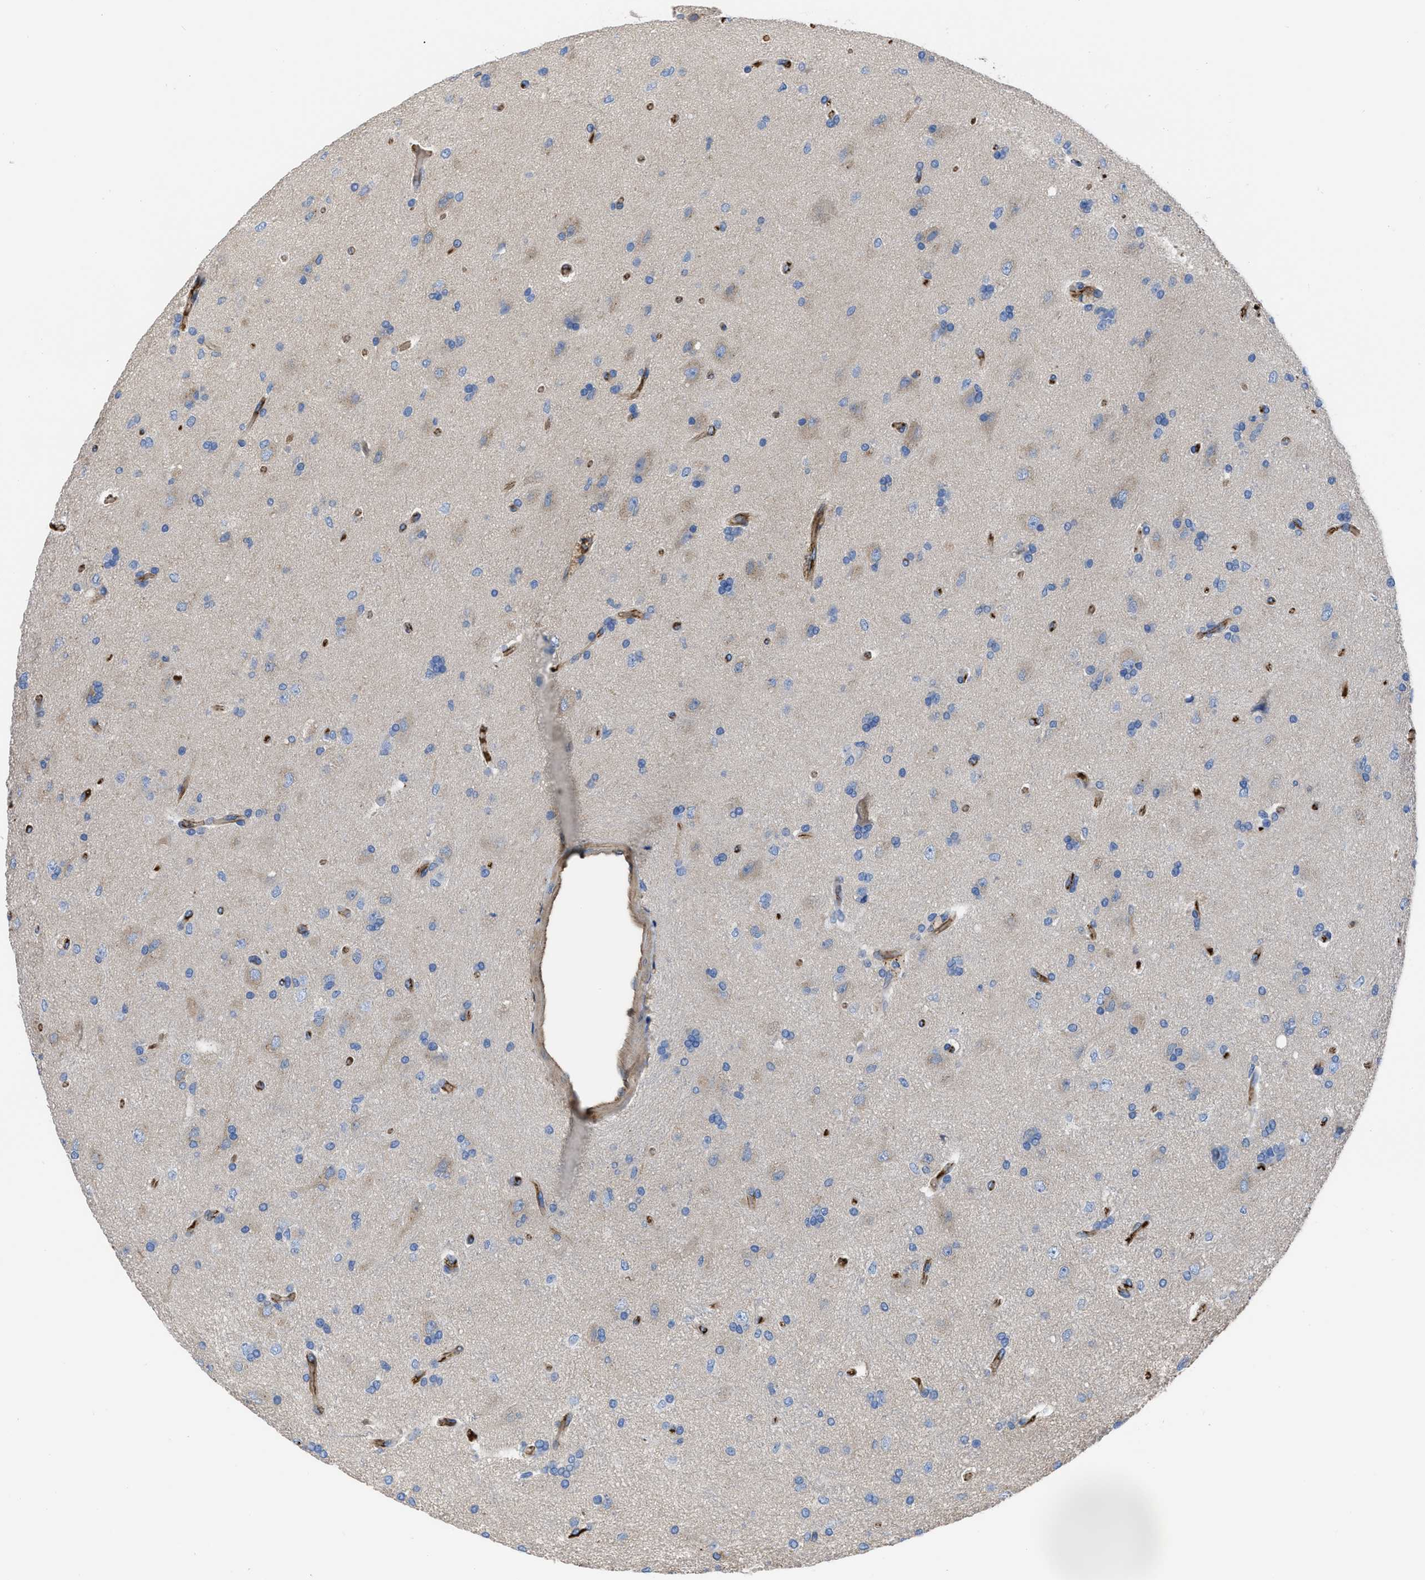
{"staining": {"intensity": "weak", "quantity": "<25%", "location": "cytoplasmic/membranous"}, "tissue": "glioma", "cell_type": "Tumor cells", "image_type": "cancer", "snomed": [{"axis": "morphology", "description": "Glioma, malignant, High grade"}, {"axis": "topography", "description": "Brain"}], "caption": "The immunohistochemistry image has no significant staining in tumor cells of malignant glioma (high-grade) tissue. (DAB immunohistochemistry (IHC) visualized using brightfield microscopy, high magnification).", "gene": "TRIOBP", "patient": {"sex": "male", "age": 72}}